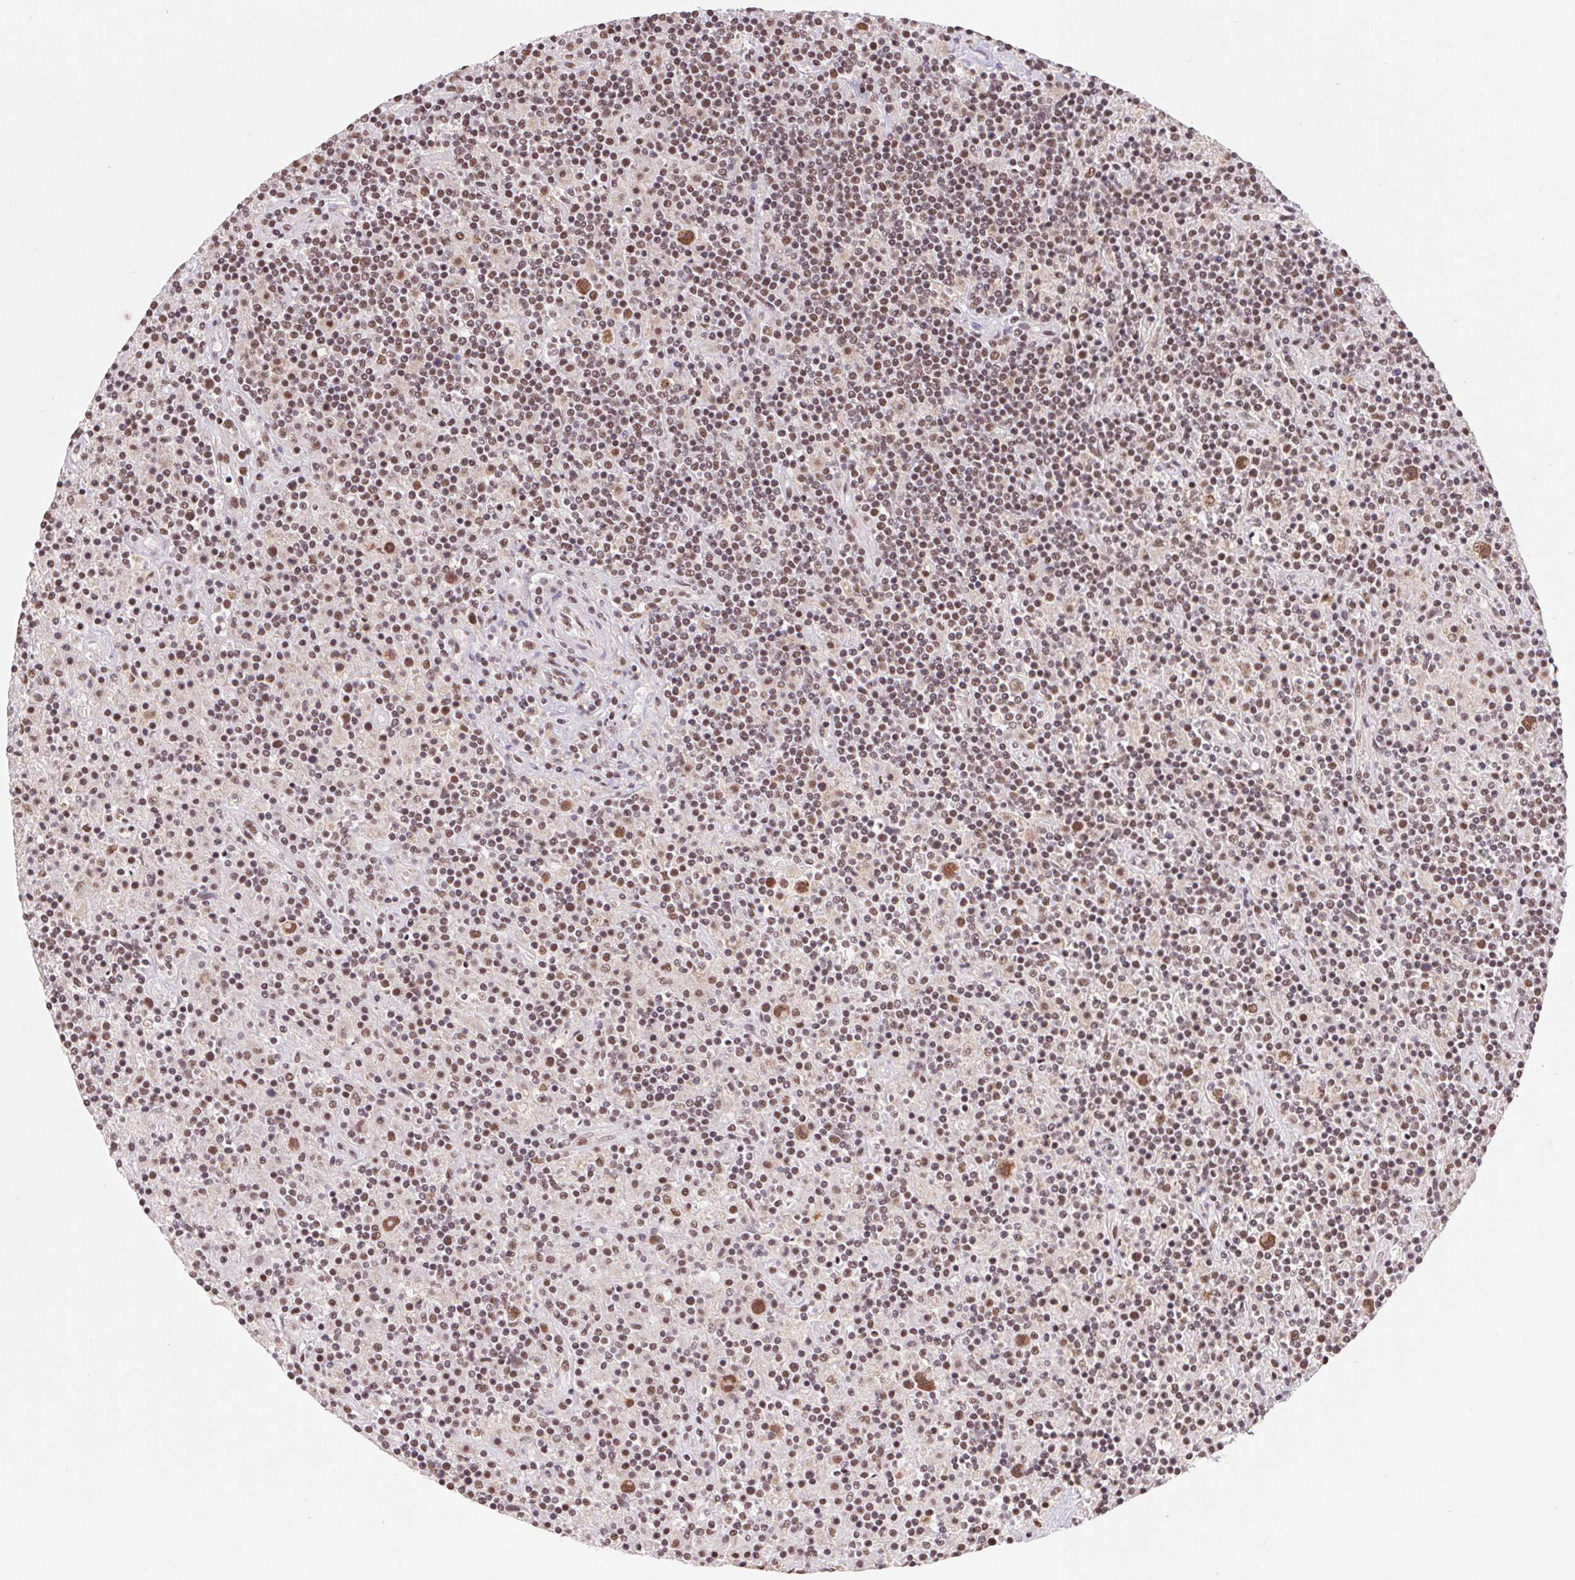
{"staining": {"intensity": "moderate", "quantity": ">75%", "location": "nuclear"}, "tissue": "lymphoma", "cell_type": "Tumor cells", "image_type": "cancer", "snomed": [{"axis": "morphology", "description": "Hodgkin's disease, NOS"}, {"axis": "topography", "description": "Lymph node"}], "caption": "This is an image of immunohistochemistry (IHC) staining of lymphoma, which shows moderate positivity in the nuclear of tumor cells.", "gene": "SNRPG", "patient": {"sex": "male", "age": 70}}